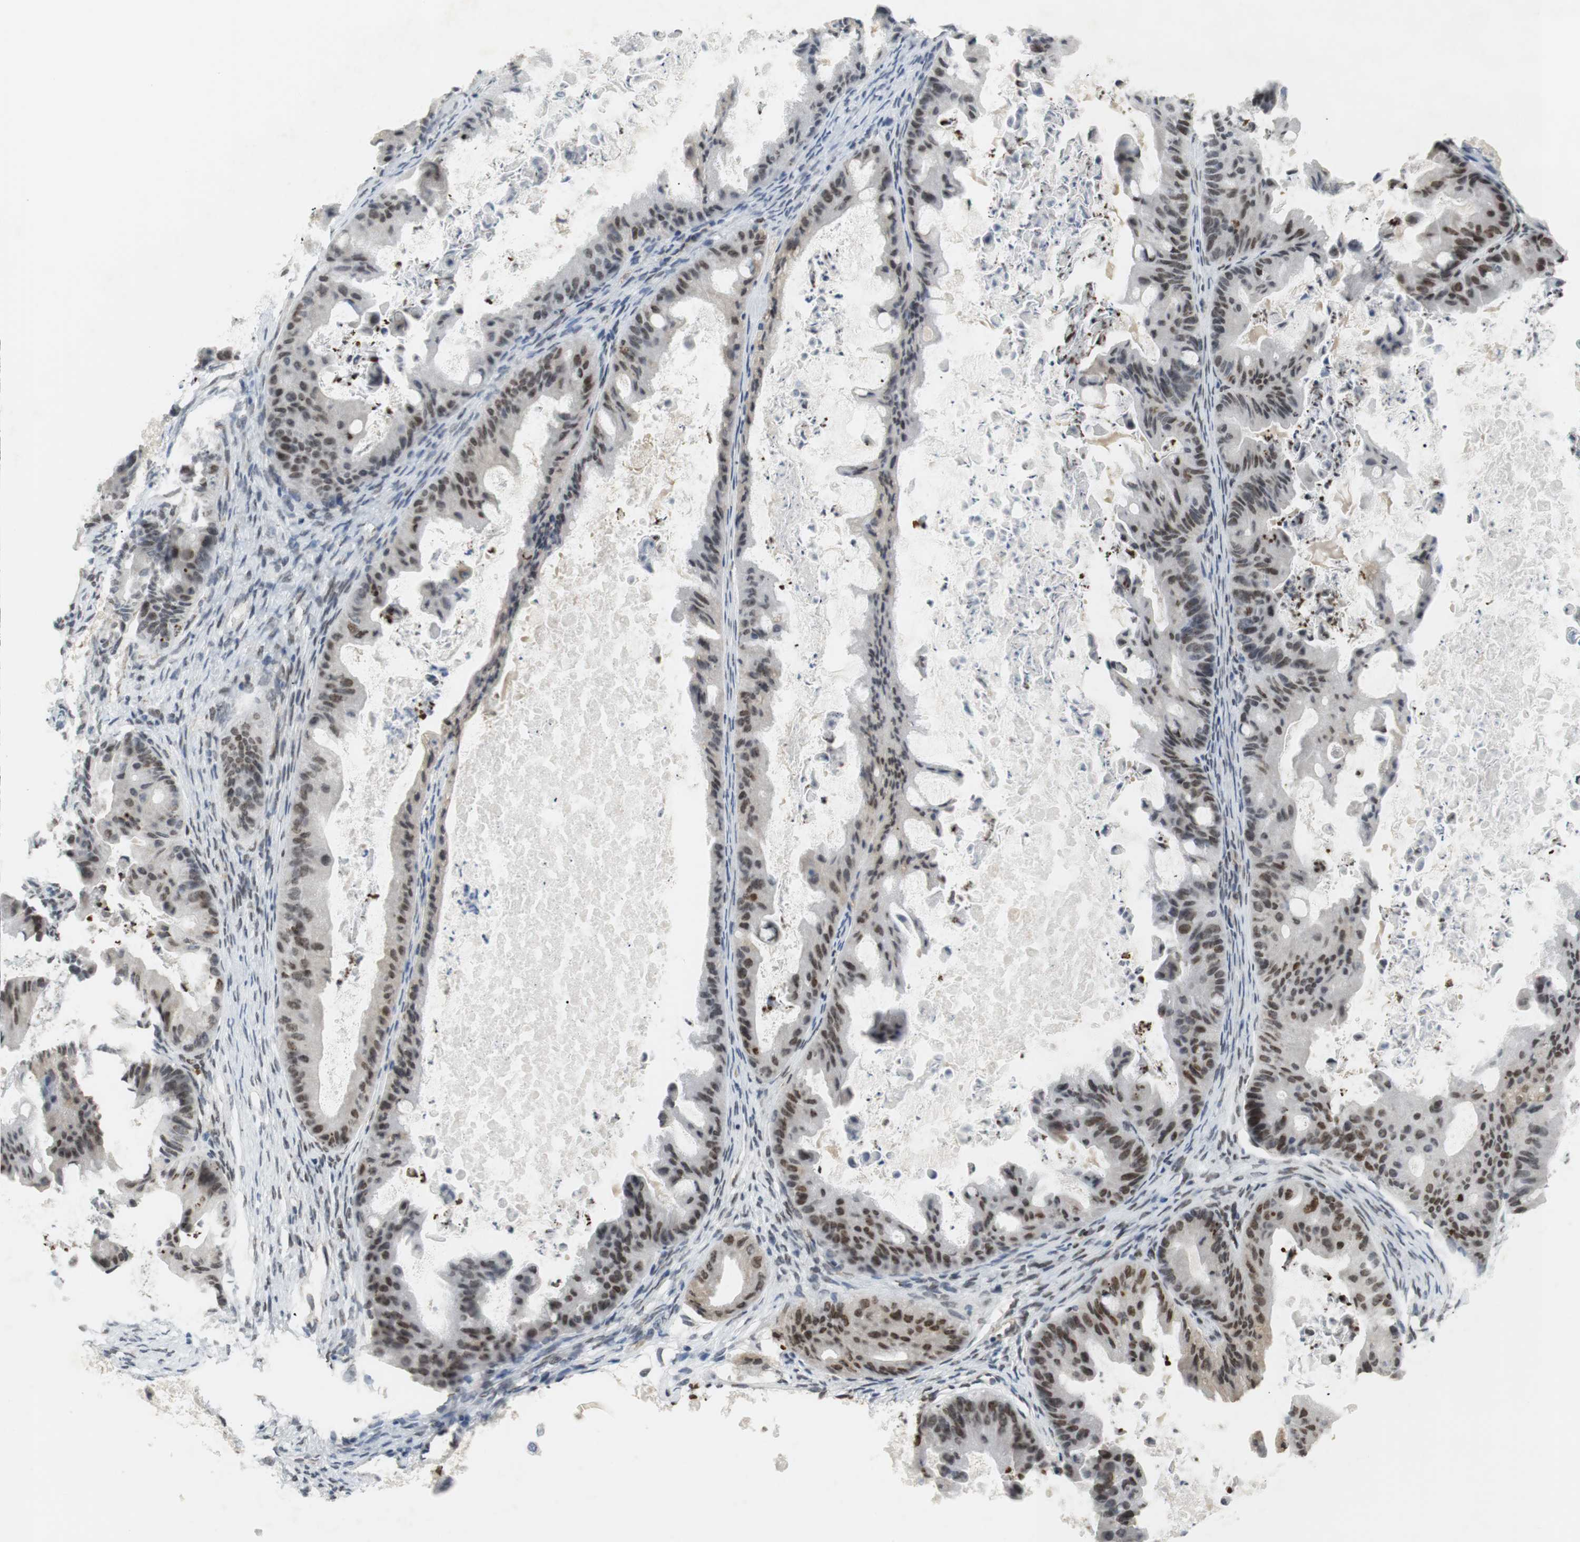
{"staining": {"intensity": "moderate", "quantity": "25%-75%", "location": "nuclear"}, "tissue": "ovarian cancer", "cell_type": "Tumor cells", "image_type": "cancer", "snomed": [{"axis": "morphology", "description": "Cystadenocarcinoma, mucinous, NOS"}, {"axis": "topography", "description": "Ovary"}], "caption": "Brown immunohistochemical staining in mucinous cystadenocarcinoma (ovarian) exhibits moderate nuclear positivity in about 25%-75% of tumor cells.", "gene": "BMI1", "patient": {"sex": "female", "age": 37}}